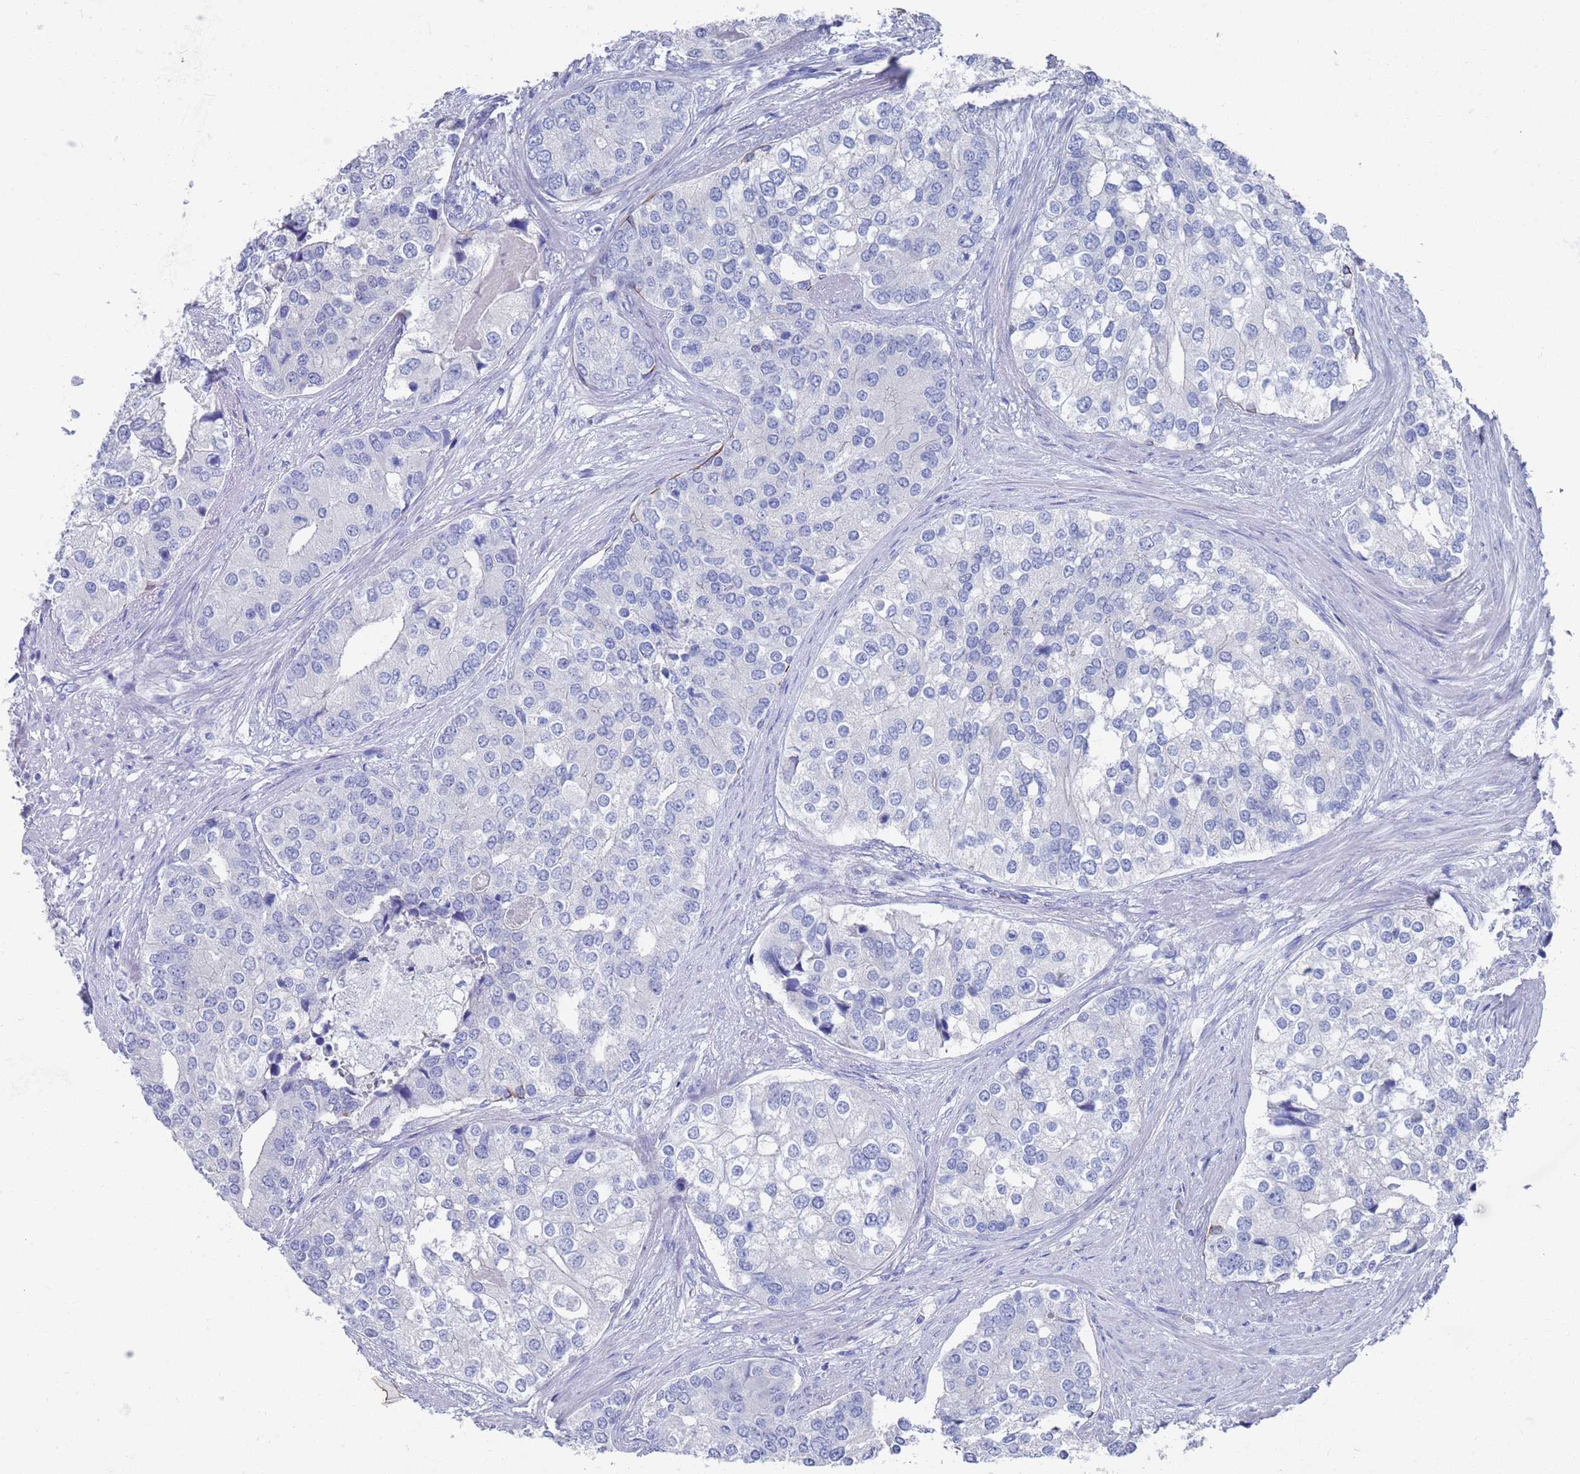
{"staining": {"intensity": "negative", "quantity": "none", "location": "none"}, "tissue": "prostate cancer", "cell_type": "Tumor cells", "image_type": "cancer", "snomed": [{"axis": "morphology", "description": "Adenocarcinoma, High grade"}, {"axis": "topography", "description": "Prostate"}], "caption": "This is an IHC histopathology image of prostate cancer (high-grade adenocarcinoma). There is no positivity in tumor cells.", "gene": "MTMR2", "patient": {"sex": "male", "age": 62}}